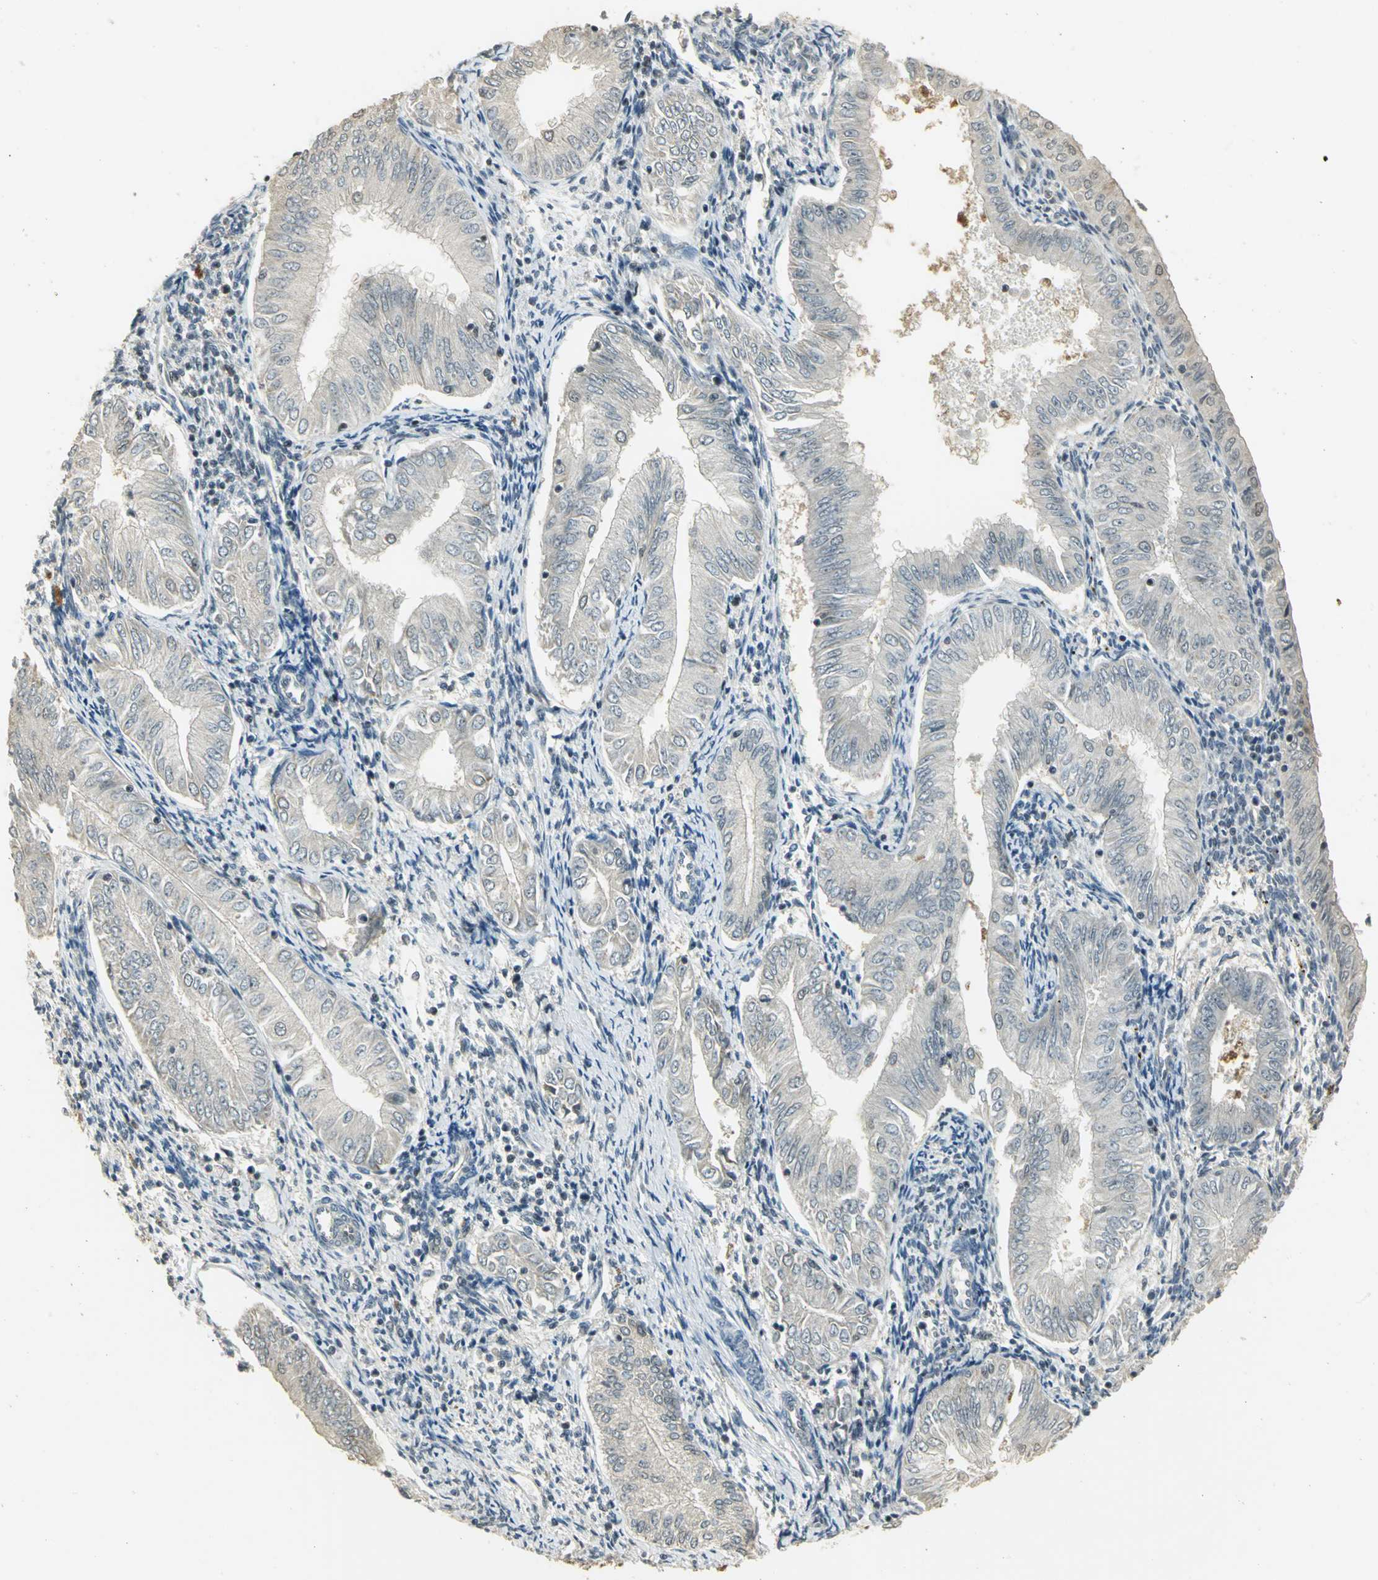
{"staining": {"intensity": "negative", "quantity": "none", "location": "none"}, "tissue": "endometrial cancer", "cell_type": "Tumor cells", "image_type": "cancer", "snomed": [{"axis": "morphology", "description": "Adenocarcinoma, NOS"}, {"axis": "topography", "description": "Endometrium"}], "caption": "Tumor cells show no significant positivity in adenocarcinoma (endometrial).", "gene": "ELF1", "patient": {"sex": "female", "age": 53}}